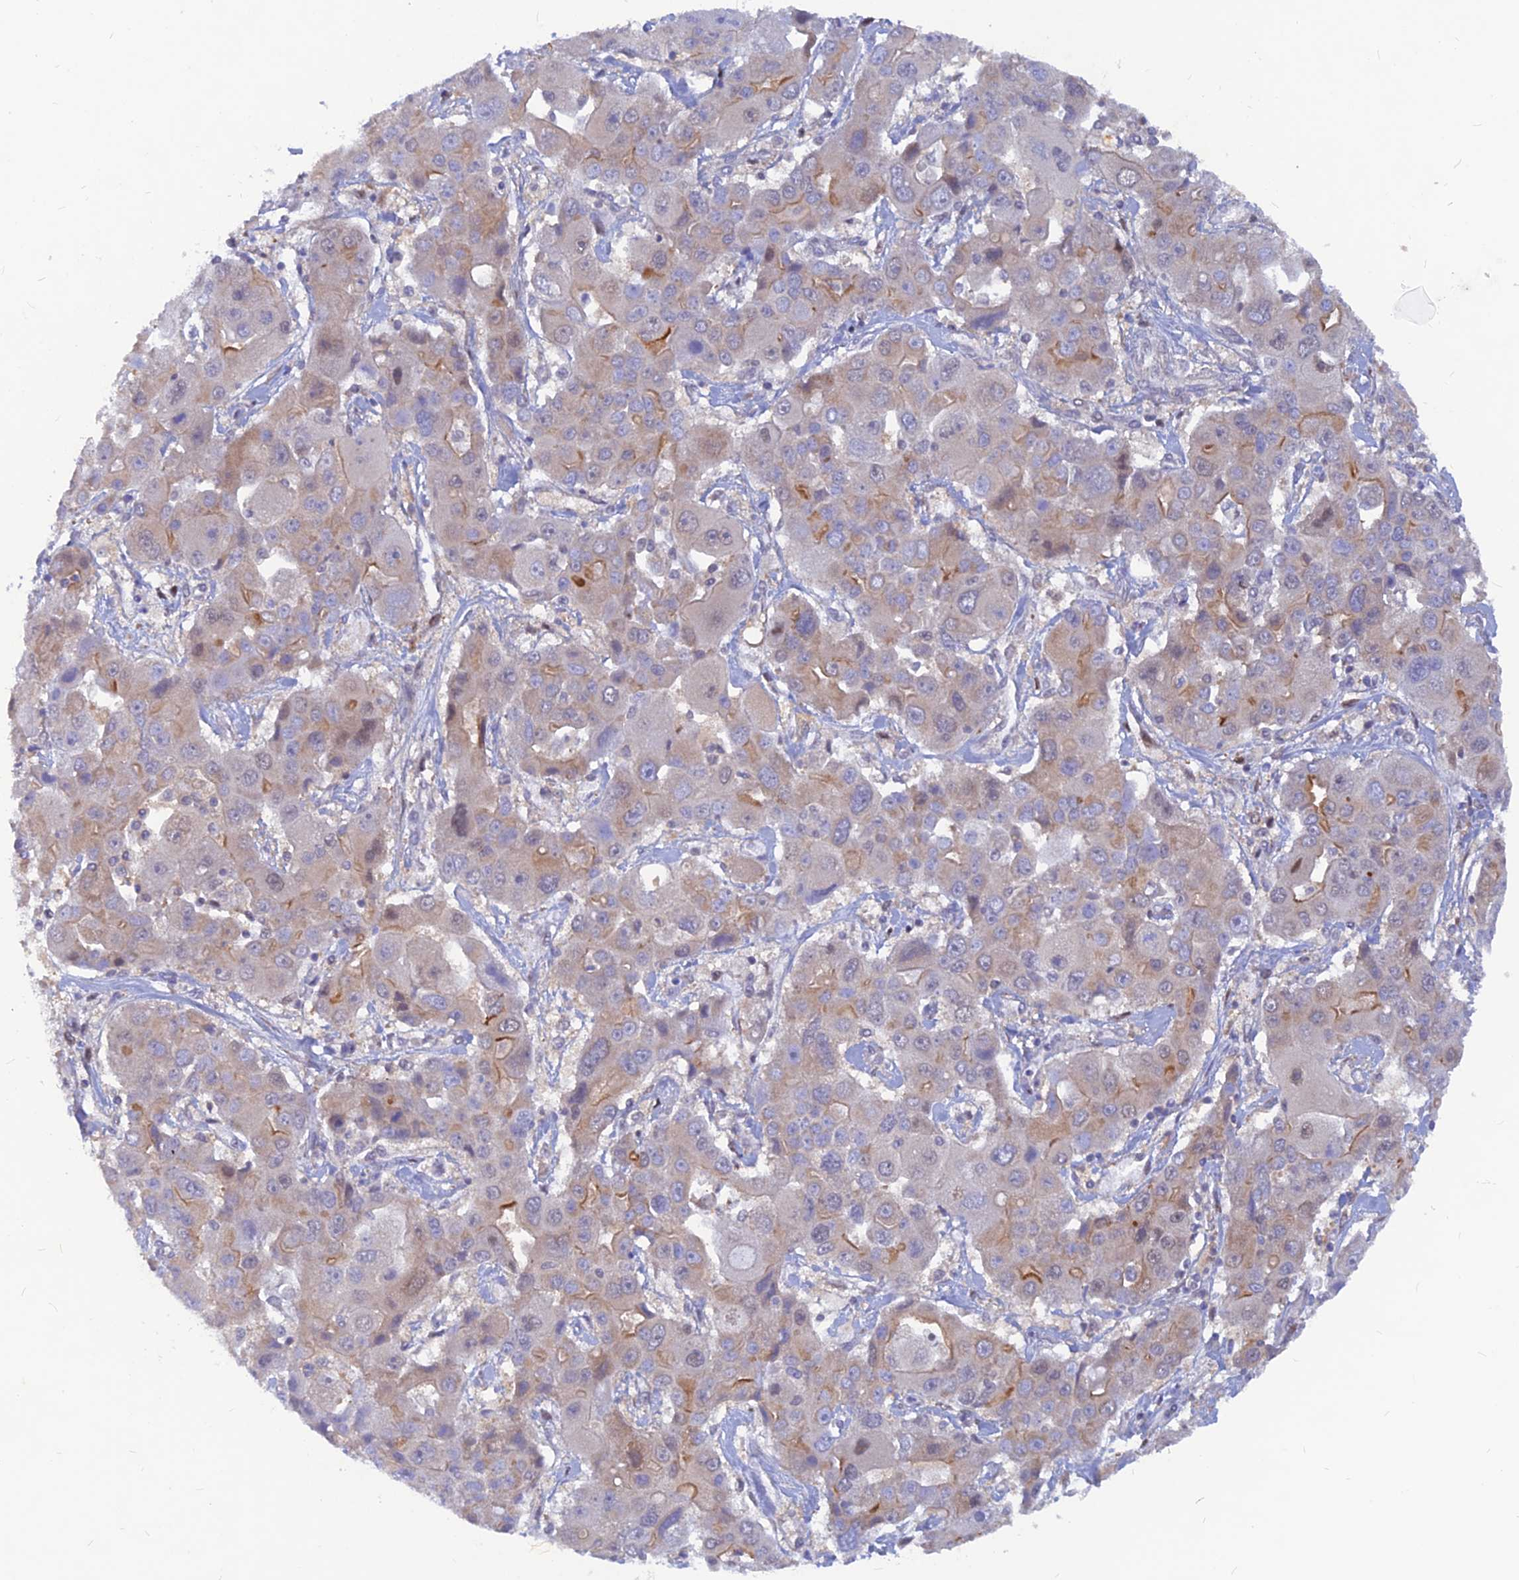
{"staining": {"intensity": "strong", "quantity": "<25%", "location": "cytoplasmic/membranous"}, "tissue": "liver cancer", "cell_type": "Tumor cells", "image_type": "cancer", "snomed": [{"axis": "morphology", "description": "Cholangiocarcinoma"}, {"axis": "topography", "description": "Liver"}], "caption": "Immunohistochemical staining of human cholangiocarcinoma (liver) exhibits strong cytoplasmic/membranous protein positivity in about <25% of tumor cells.", "gene": "DNAJC16", "patient": {"sex": "male", "age": 67}}